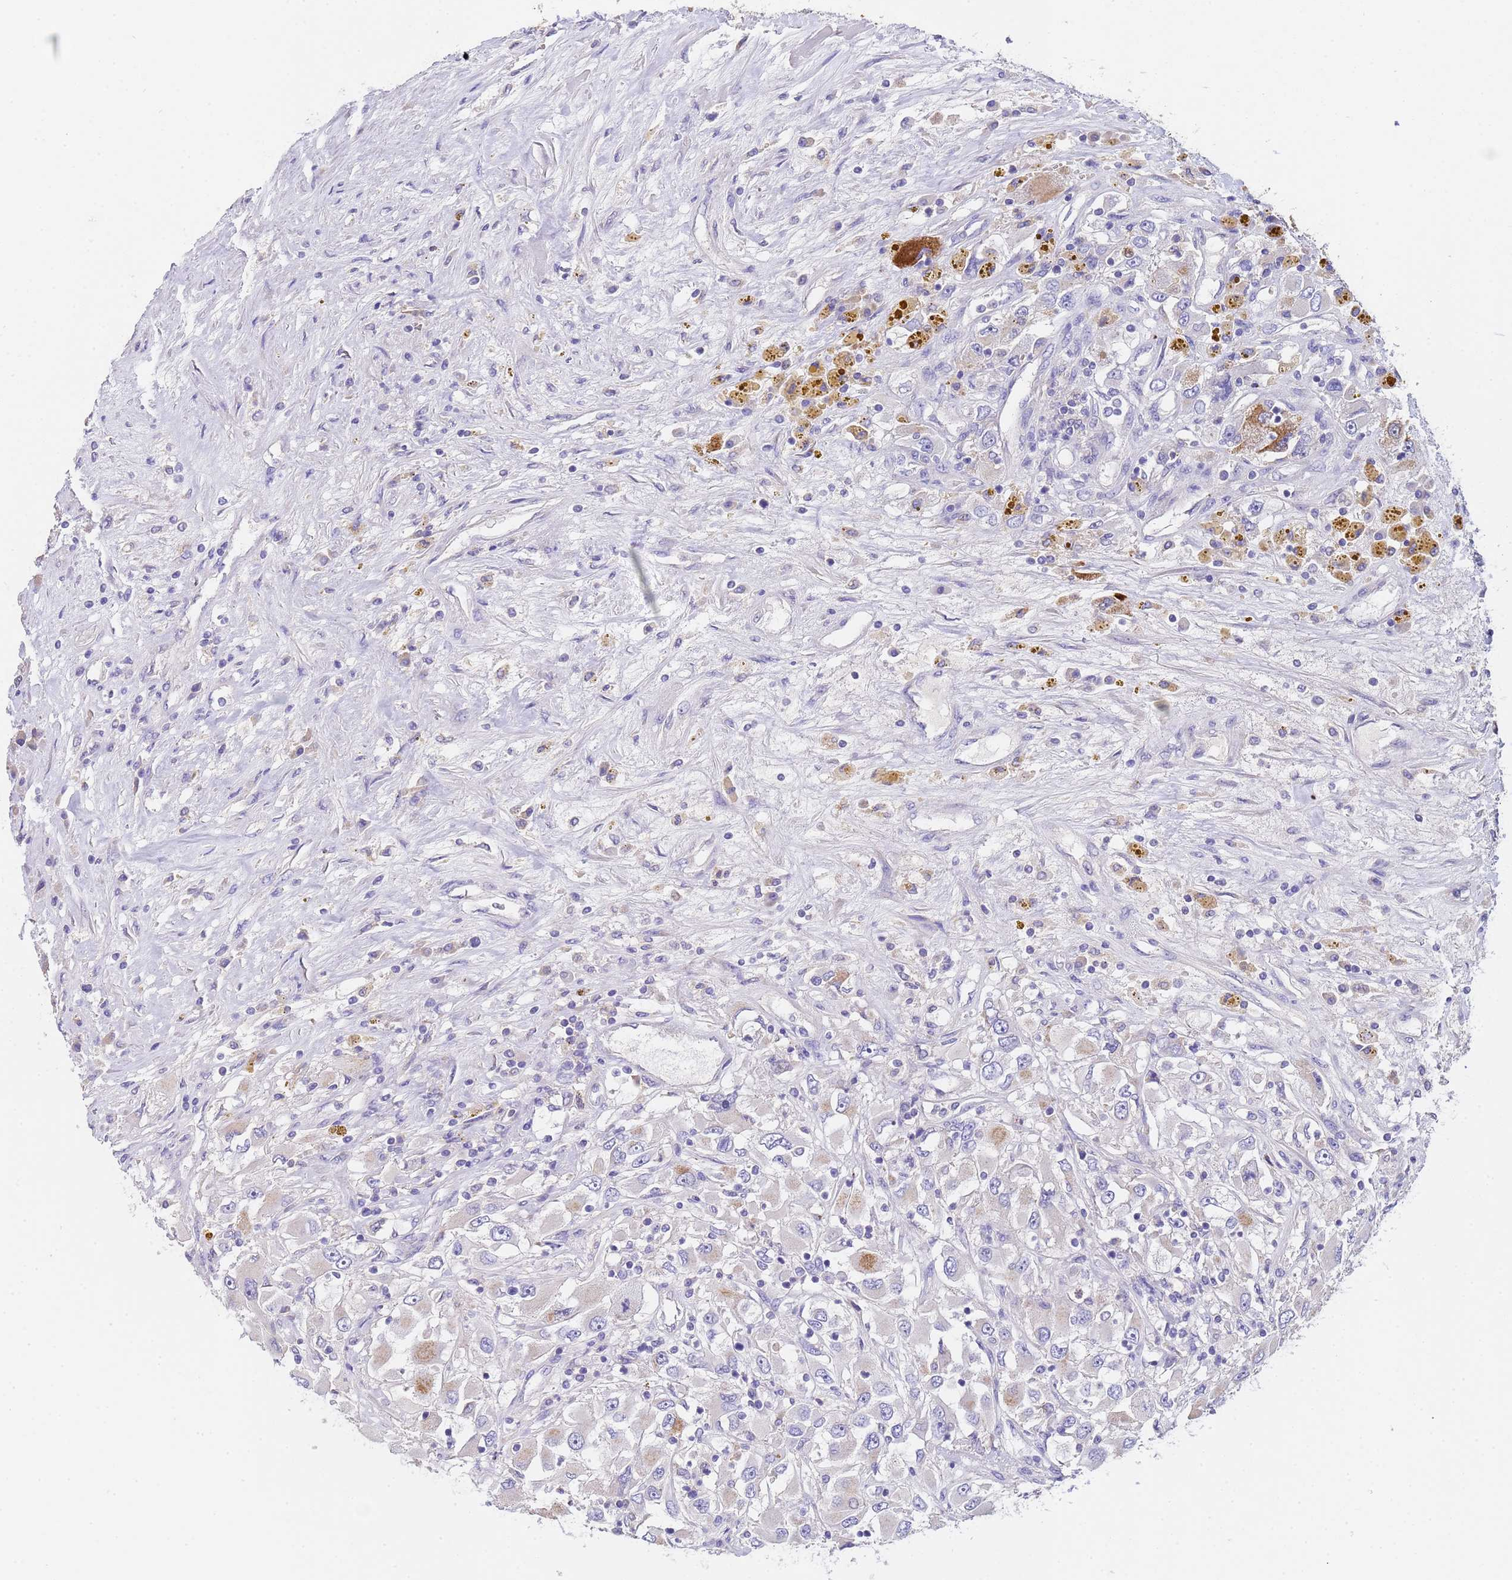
{"staining": {"intensity": "negative", "quantity": "none", "location": "none"}, "tissue": "renal cancer", "cell_type": "Tumor cells", "image_type": "cancer", "snomed": [{"axis": "morphology", "description": "Adenocarcinoma, NOS"}, {"axis": "topography", "description": "Kidney"}], "caption": "A high-resolution histopathology image shows immunohistochemistry (IHC) staining of renal cancer, which shows no significant expression in tumor cells.", "gene": "SLC24A3", "patient": {"sex": "female", "age": 52}}